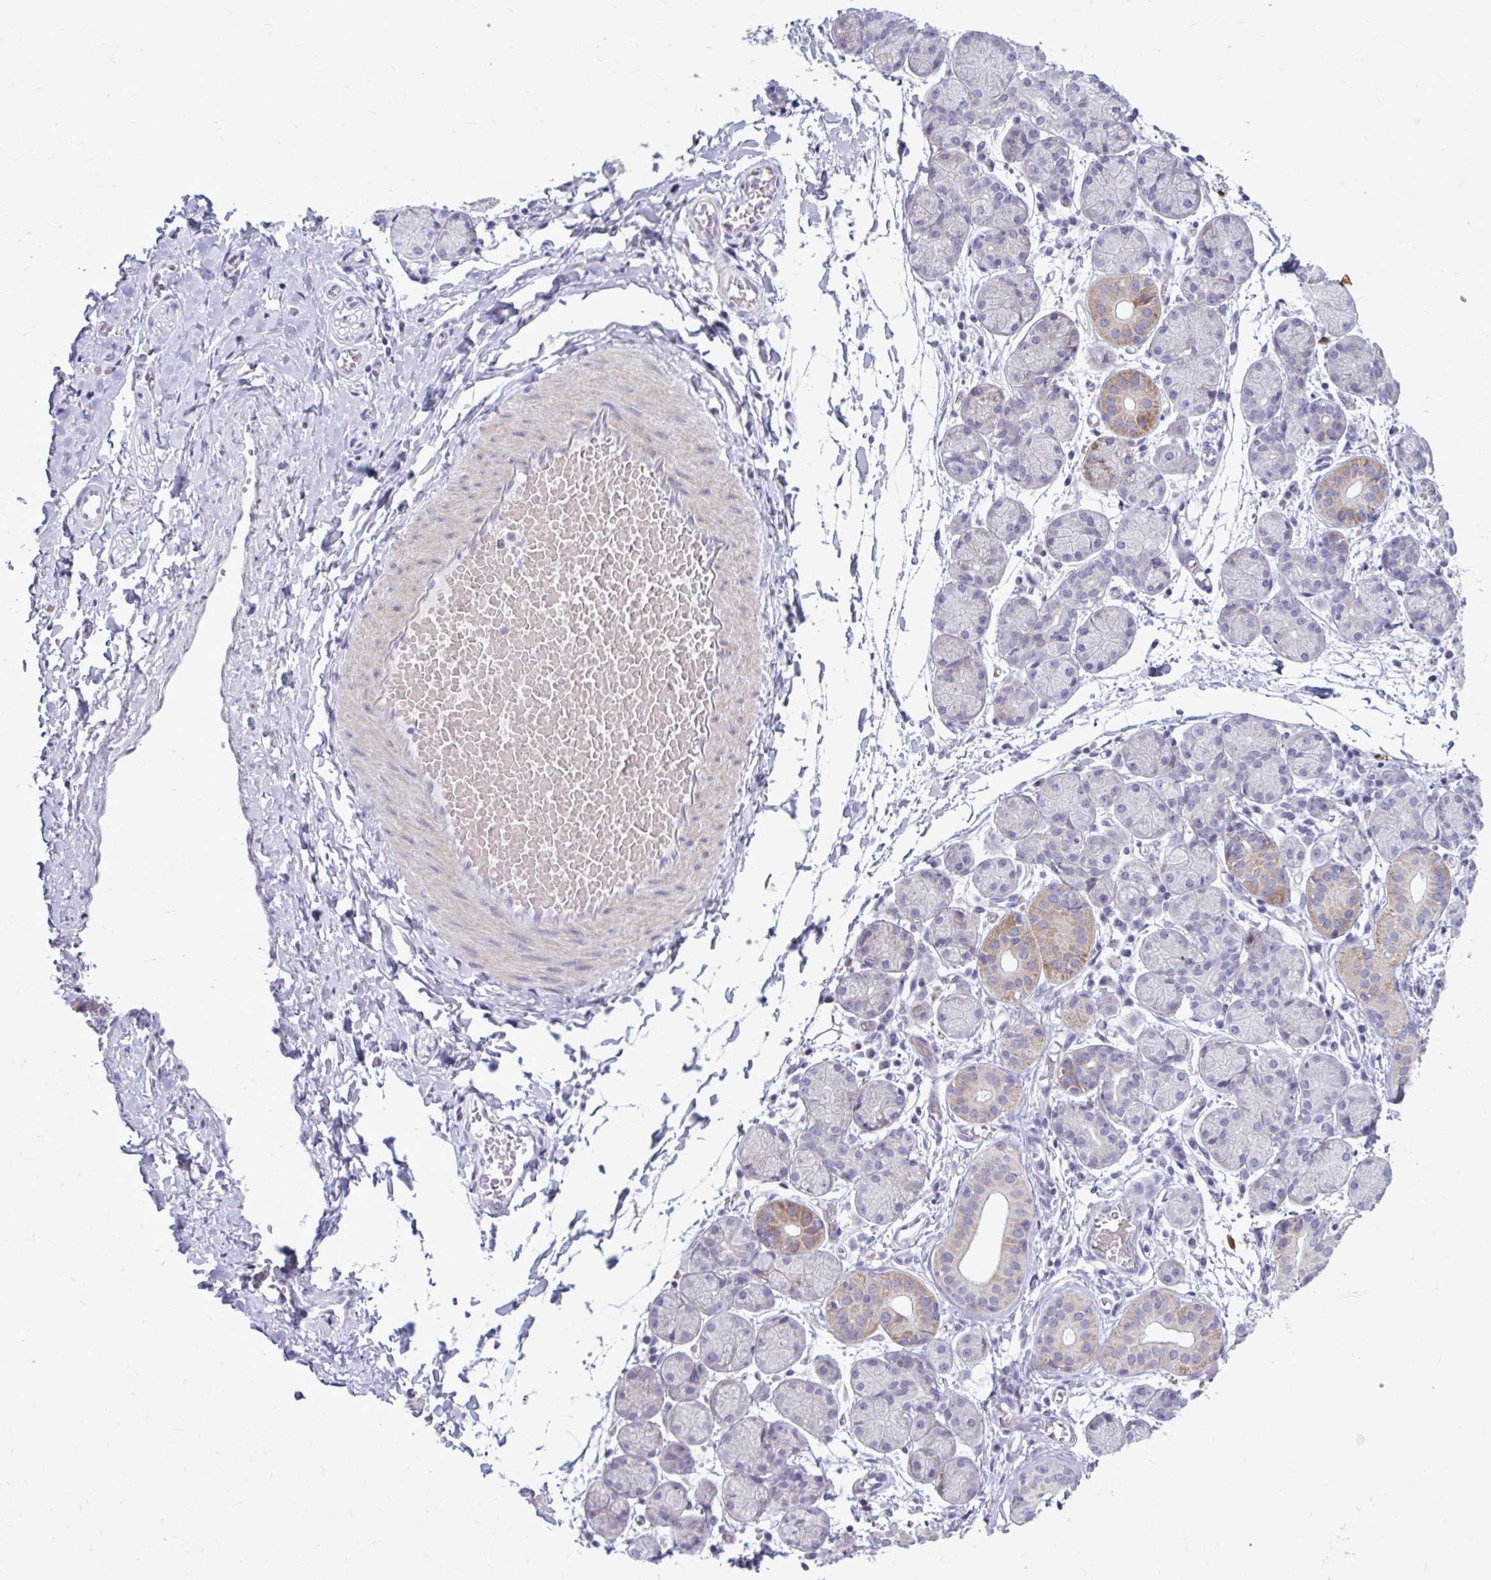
{"staining": {"intensity": "moderate", "quantity": "<25%", "location": "cytoplasmic/membranous"}, "tissue": "salivary gland", "cell_type": "Glandular cells", "image_type": "normal", "snomed": [{"axis": "morphology", "description": "Normal tissue, NOS"}, {"axis": "topography", "description": "Salivary gland"}], "caption": "Immunohistochemical staining of normal human salivary gland reveals low levels of moderate cytoplasmic/membranous positivity in approximately <25% of glandular cells. (DAB (3,3'-diaminobenzidine) IHC, brown staining for protein, blue staining for nuclei).", "gene": "MSMO1", "patient": {"sex": "female", "age": 24}}